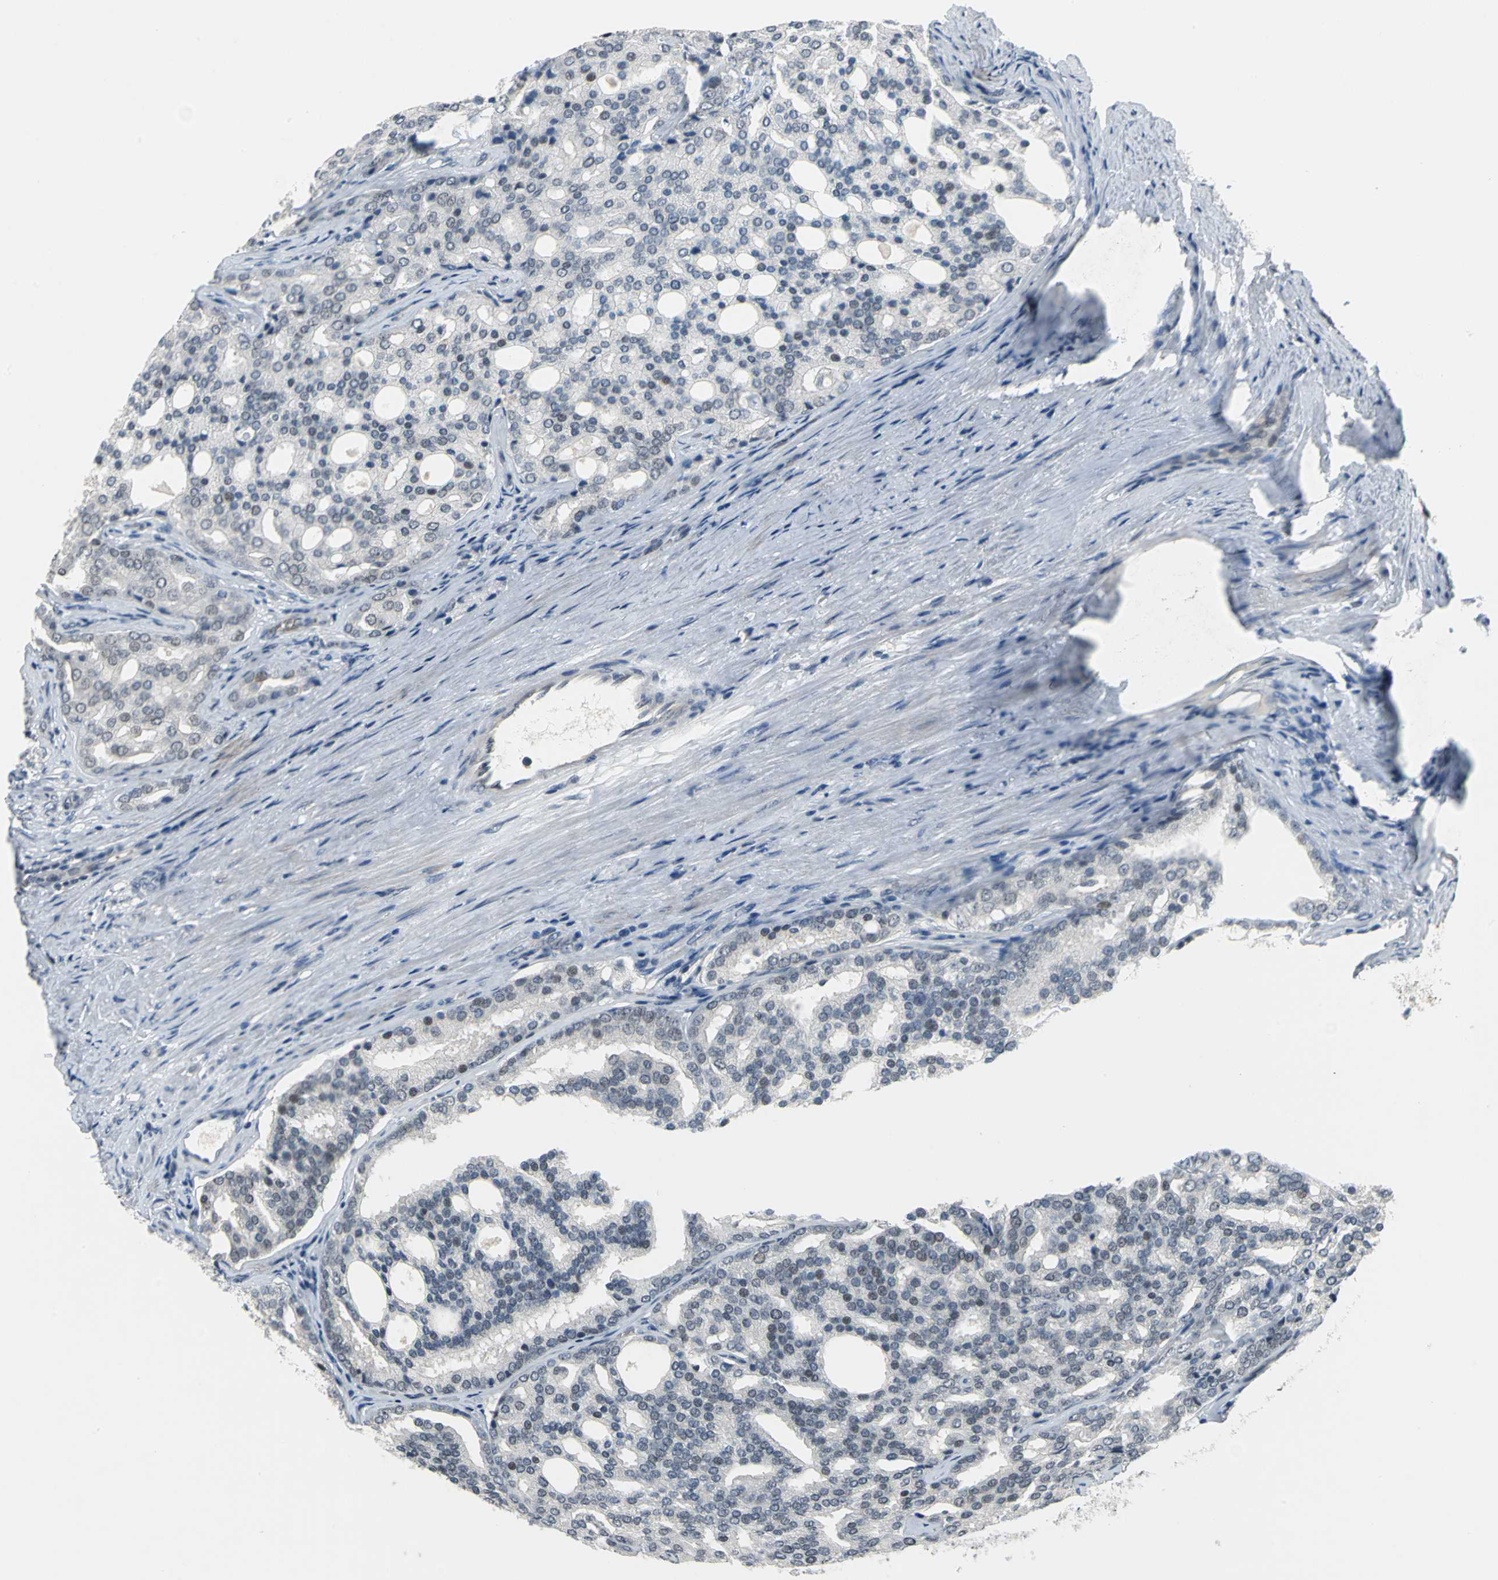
{"staining": {"intensity": "weak", "quantity": ">75%", "location": "nuclear"}, "tissue": "prostate cancer", "cell_type": "Tumor cells", "image_type": "cancer", "snomed": [{"axis": "morphology", "description": "Adenocarcinoma, High grade"}, {"axis": "topography", "description": "Prostate"}], "caption": "Prostate high-grade adenocarcinoma tissue shows weak nuclear expression in about >75% of tumor cells", "gene": "GLI3", "patient": {"sex": "male", "age": 64}}